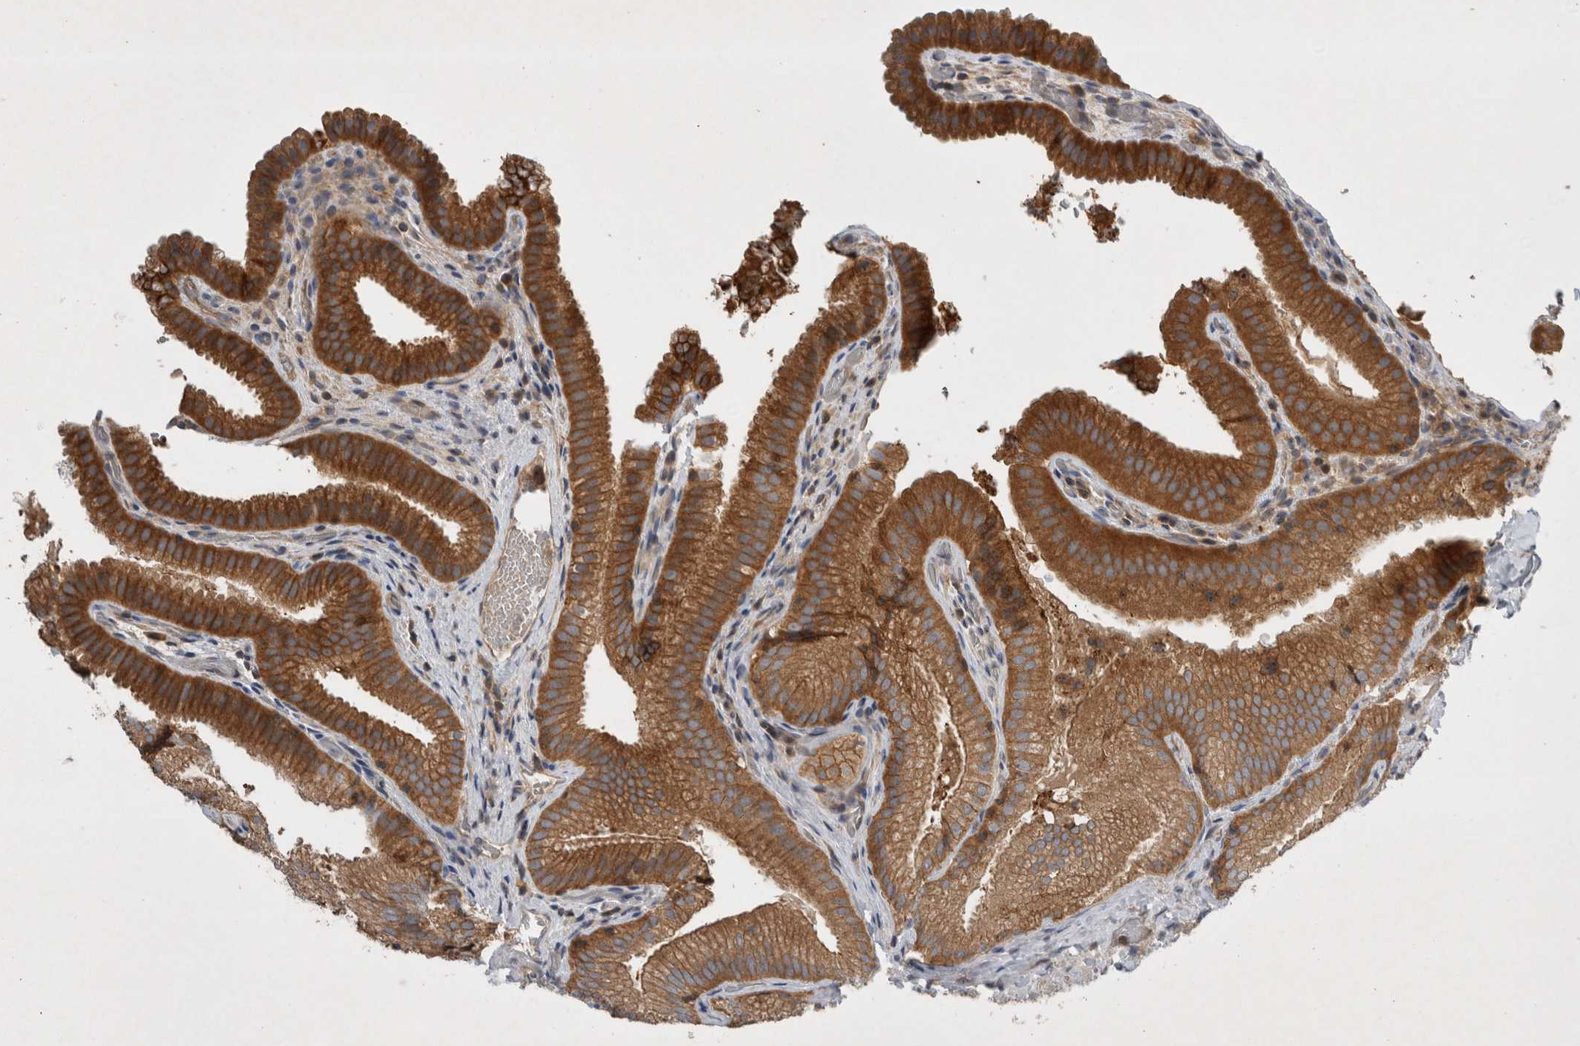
{"staining": {"intensity": "strong", "quantity": ">75%", "location": "cytoplasmic/membranous"}, "tissue": "gallbladder", "cell_type": "Glandular cells", "image_type": "normal", "snomed": [{"axis": "morphology", "description": "Normal tissue, NOS"}, {"axis": "topography", "description": "Gallbladder"}], "caption": "This is a photomicrograph of immunohistochemistry (IHC) staining of unremarkable gallbladder, which shows strong expression in the cytoplasmic/membranous of glandular cells.", "gene": "SCARA5", "patient": {"sex": "female", "age": 30}}